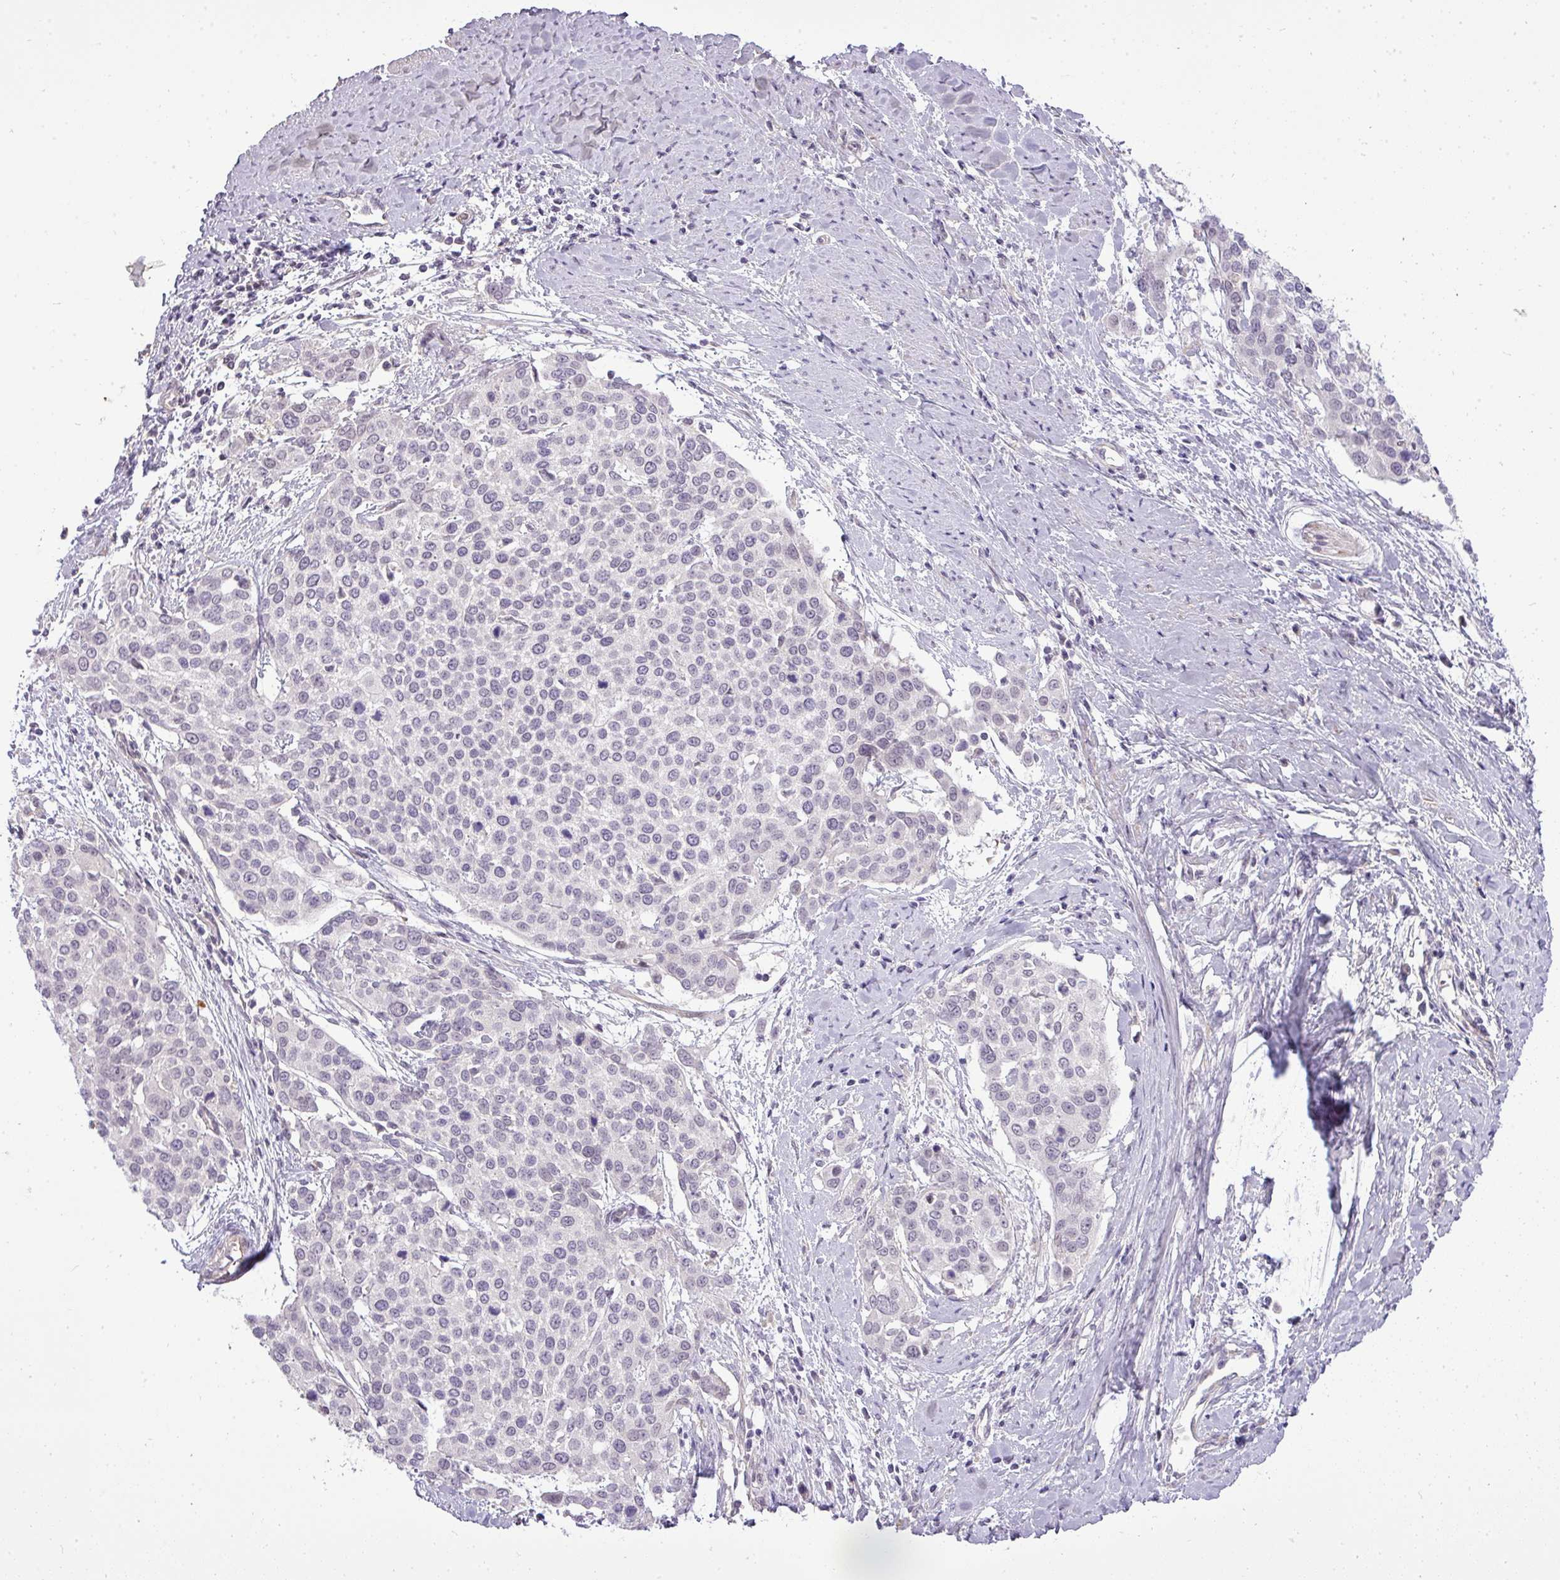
{"staining": {"intensity": "negative", "quantity": "none", "location": "none"}, "tissue": "cervical cancer", "cell_type": "Tumor cells", "image_type": "cancer", "snomed": [{"axis": "morphology", "description": "Squamous cell carcinoma, NOS"}, {"axis": "topography", "description": "Cervix"}], "caption": "IHC image of neoplastic tissue: human squamous cell carcinoma (cervical) stained with DAB shows no significant protein positivity in tumor cells.", "gene": "PDRG1", "patient": {"sex": "female", "age": 44}}